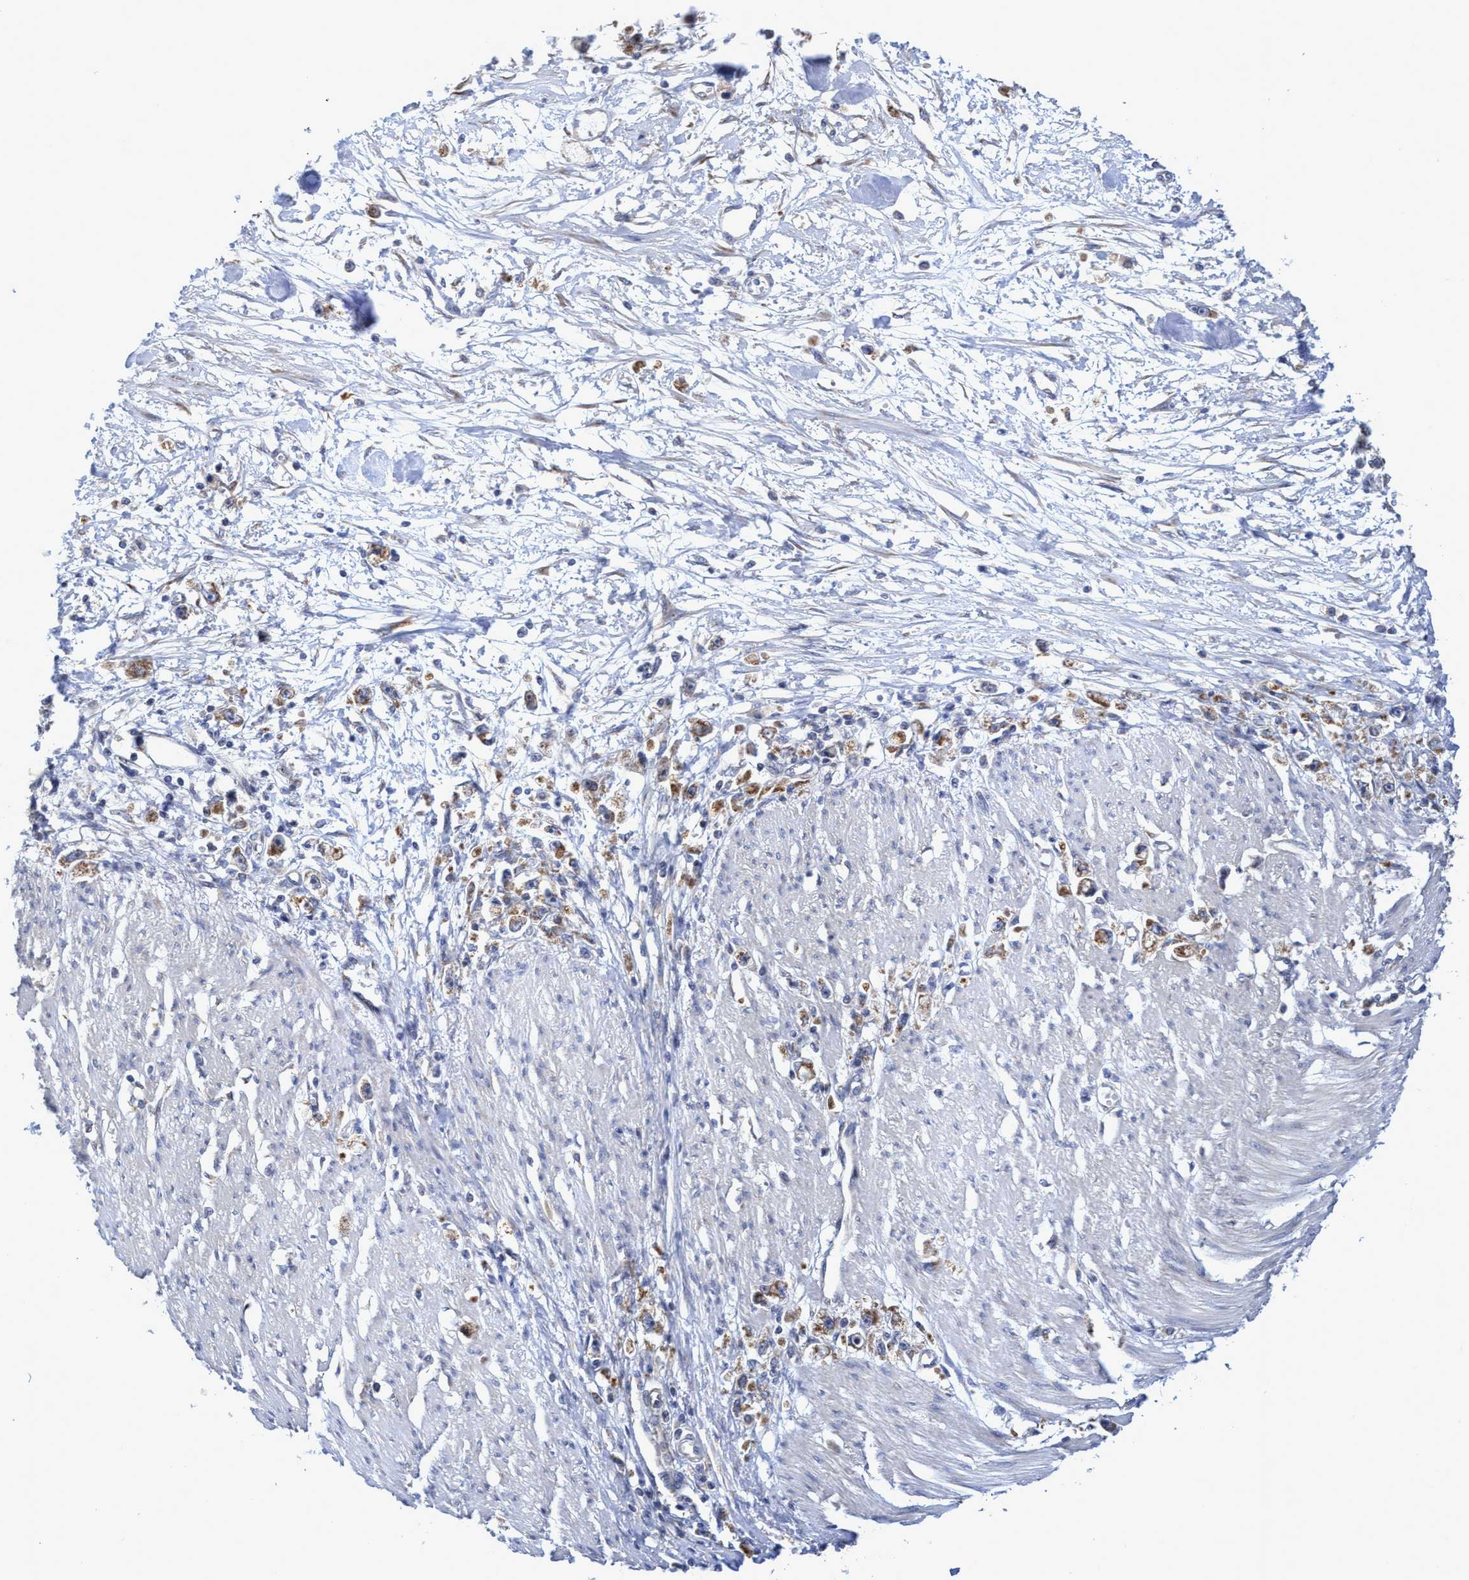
{"staining": {"intensity": "moderate", "quantity": ">75%", "location": "cytoplasmic/membranous"}, "tissue": "stomach cancer", "cell_type": "Tumor cells", "image_type": "cancer", "snomed": [{"axis": "morphology", "description": "Adenocarcinoma, NOS"}, {"axis": "topography", "description": "Stomach"}], "caption": "Brown immunohistochemical staining in human stomach cancer shows moderate cytoplasmic/membranous positivity in about >75% of tumor cells.", "gene": "NAT16", "patient": {"sex": "female", "age": 59}}